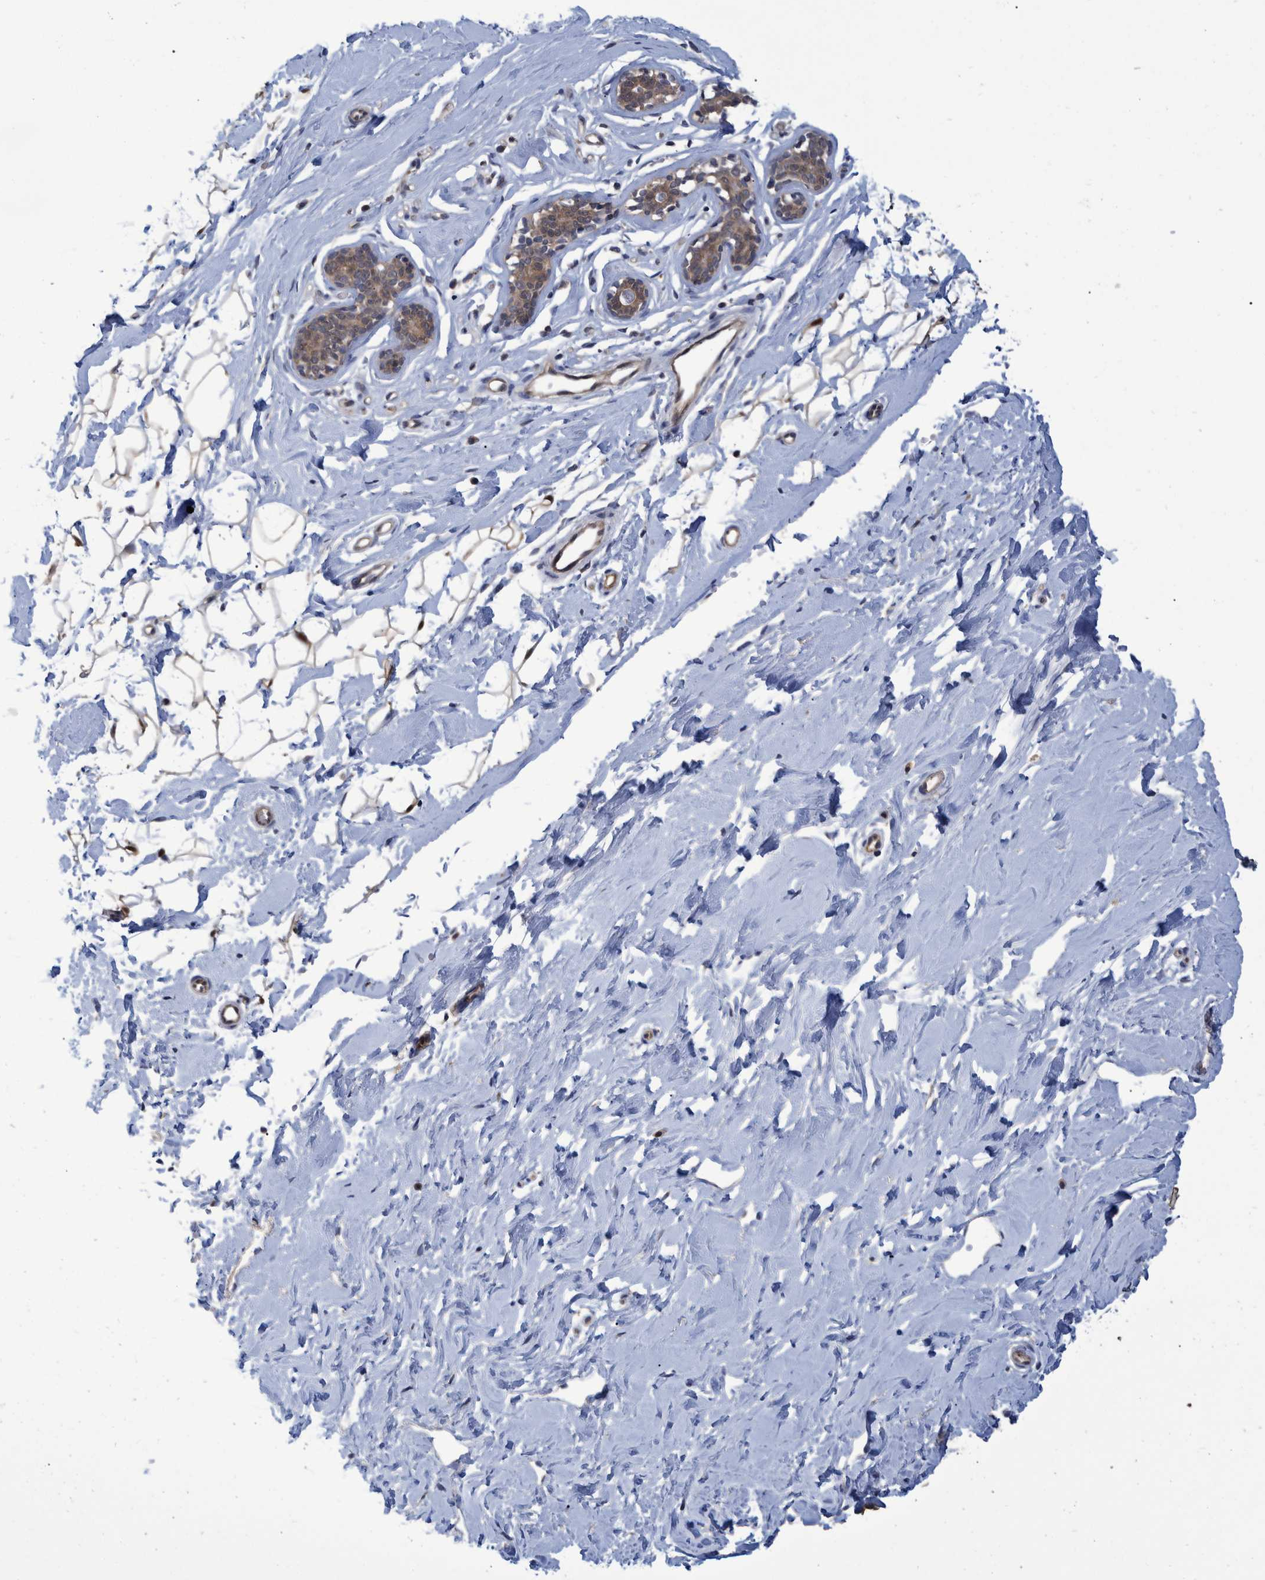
{"staining": {"intensity": "weak", "quantity": "25%-75%", "location": "cytoplasmic/membranous"}, "tissue": "breast", "cell_type": "Adipocytes", "image_type": "normal", "snomed": [{"axis": "morphology", "description": "Normal tissue, NOS"}, {"axis": "topography", "description": "Breast"}], "caption": "Brown immunohistochemical staining in unremarkable human breast reveals weak cytoplasmic/membranous positivity in approximately 25%-75% of adipocytes.", "gene": "PCYT2", "patient": {"sex": "female", "age": 23}}